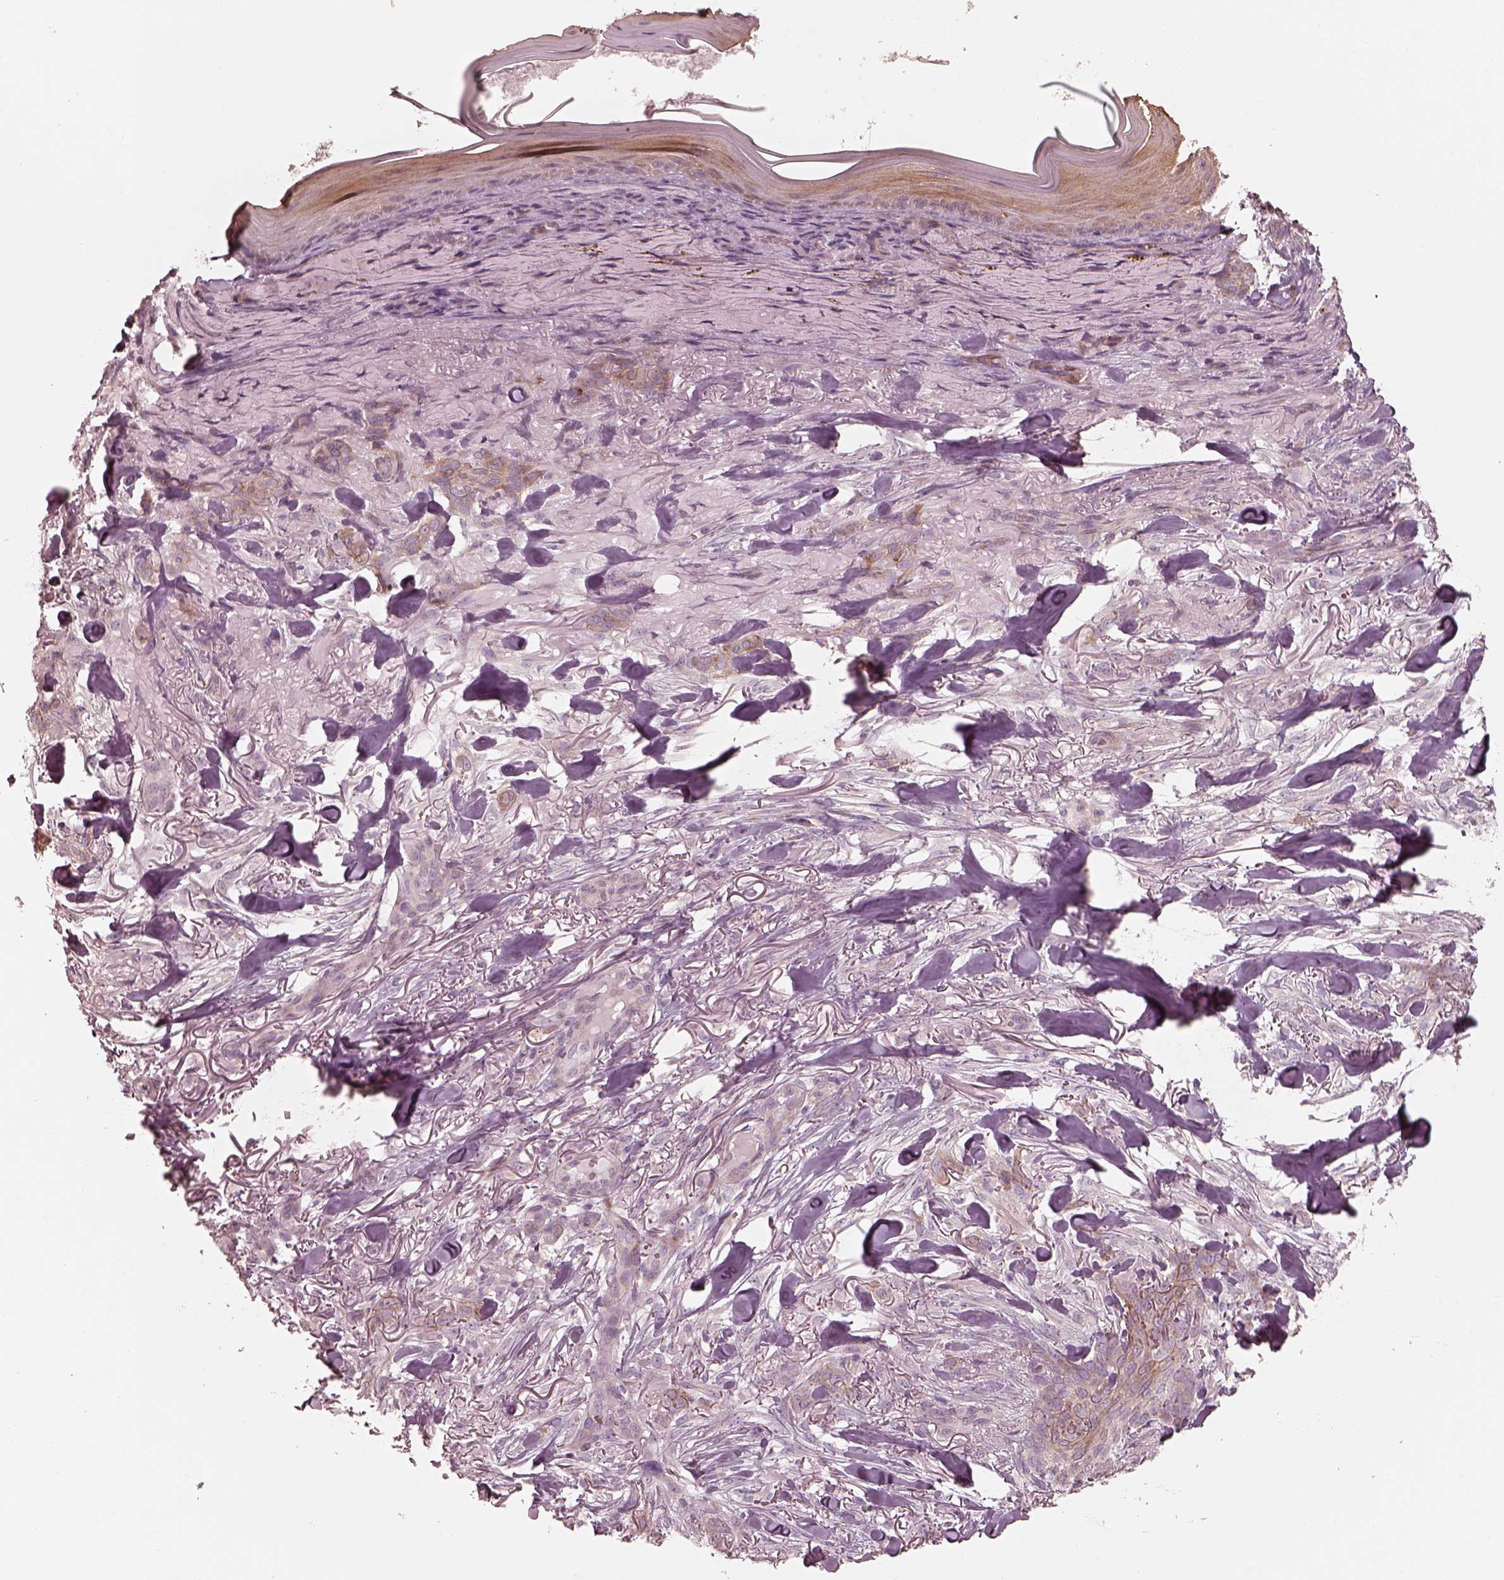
{"staining": {"intensity": "negative", "quantity": "none", "location": "none"}, "tissue": "skin cancer", "cell_type": "Tumor cells", "image_type": "cancer", "snomed": [{"axis": "morphology", "description": "Basal cell carcinoma"}, {"axis": "topography", "description": "Skin"}], "caption": "Immunohistochemistry (IHC) photomicrograph of neoplastic tissue: human skin basal cell carcinoma stained with DAB (3,3'-diaminobenzidine) reveals no significant protein expression in tumor cells.", "gene": "RAB3C", "patient": {"sex": "female", "age": 61}}